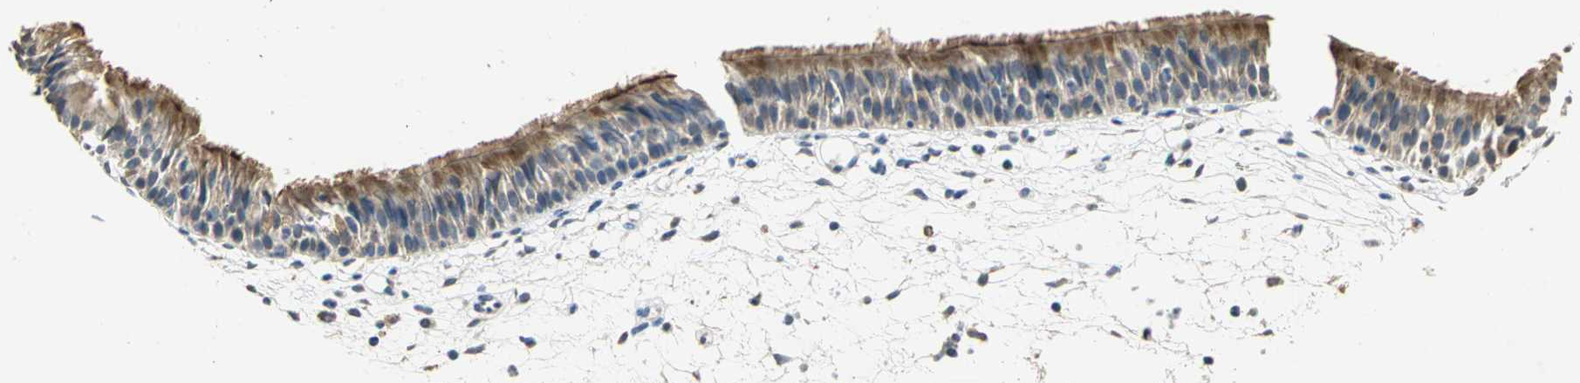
{"staining": {"intensity": "moderate", "quantity": ">75%", "location": "cytoplasmic/membranous"}, "tissue": "nasopharynx", "cell_type": "Respiratory epithelial cells", "image_type": "normal", "snomed": [{"axis": "morphology", "description": "Normal tissue, NOS"}, {"axis": "topography", "description": "Nasopharynx"}], "caption": "Immunohistochemical staining of normal nasopharynx exhibits medium levels of moderate cytoplasmic/membranous expression in about >75% of respiratory epithelial cells. The staining is performed using DAB brown chromogen to label protein expression. The nuclei are counter-stained blue using hematoxylin.", "gene": "NDUFB5", "patient": {"sex": "female", "age": 54}}